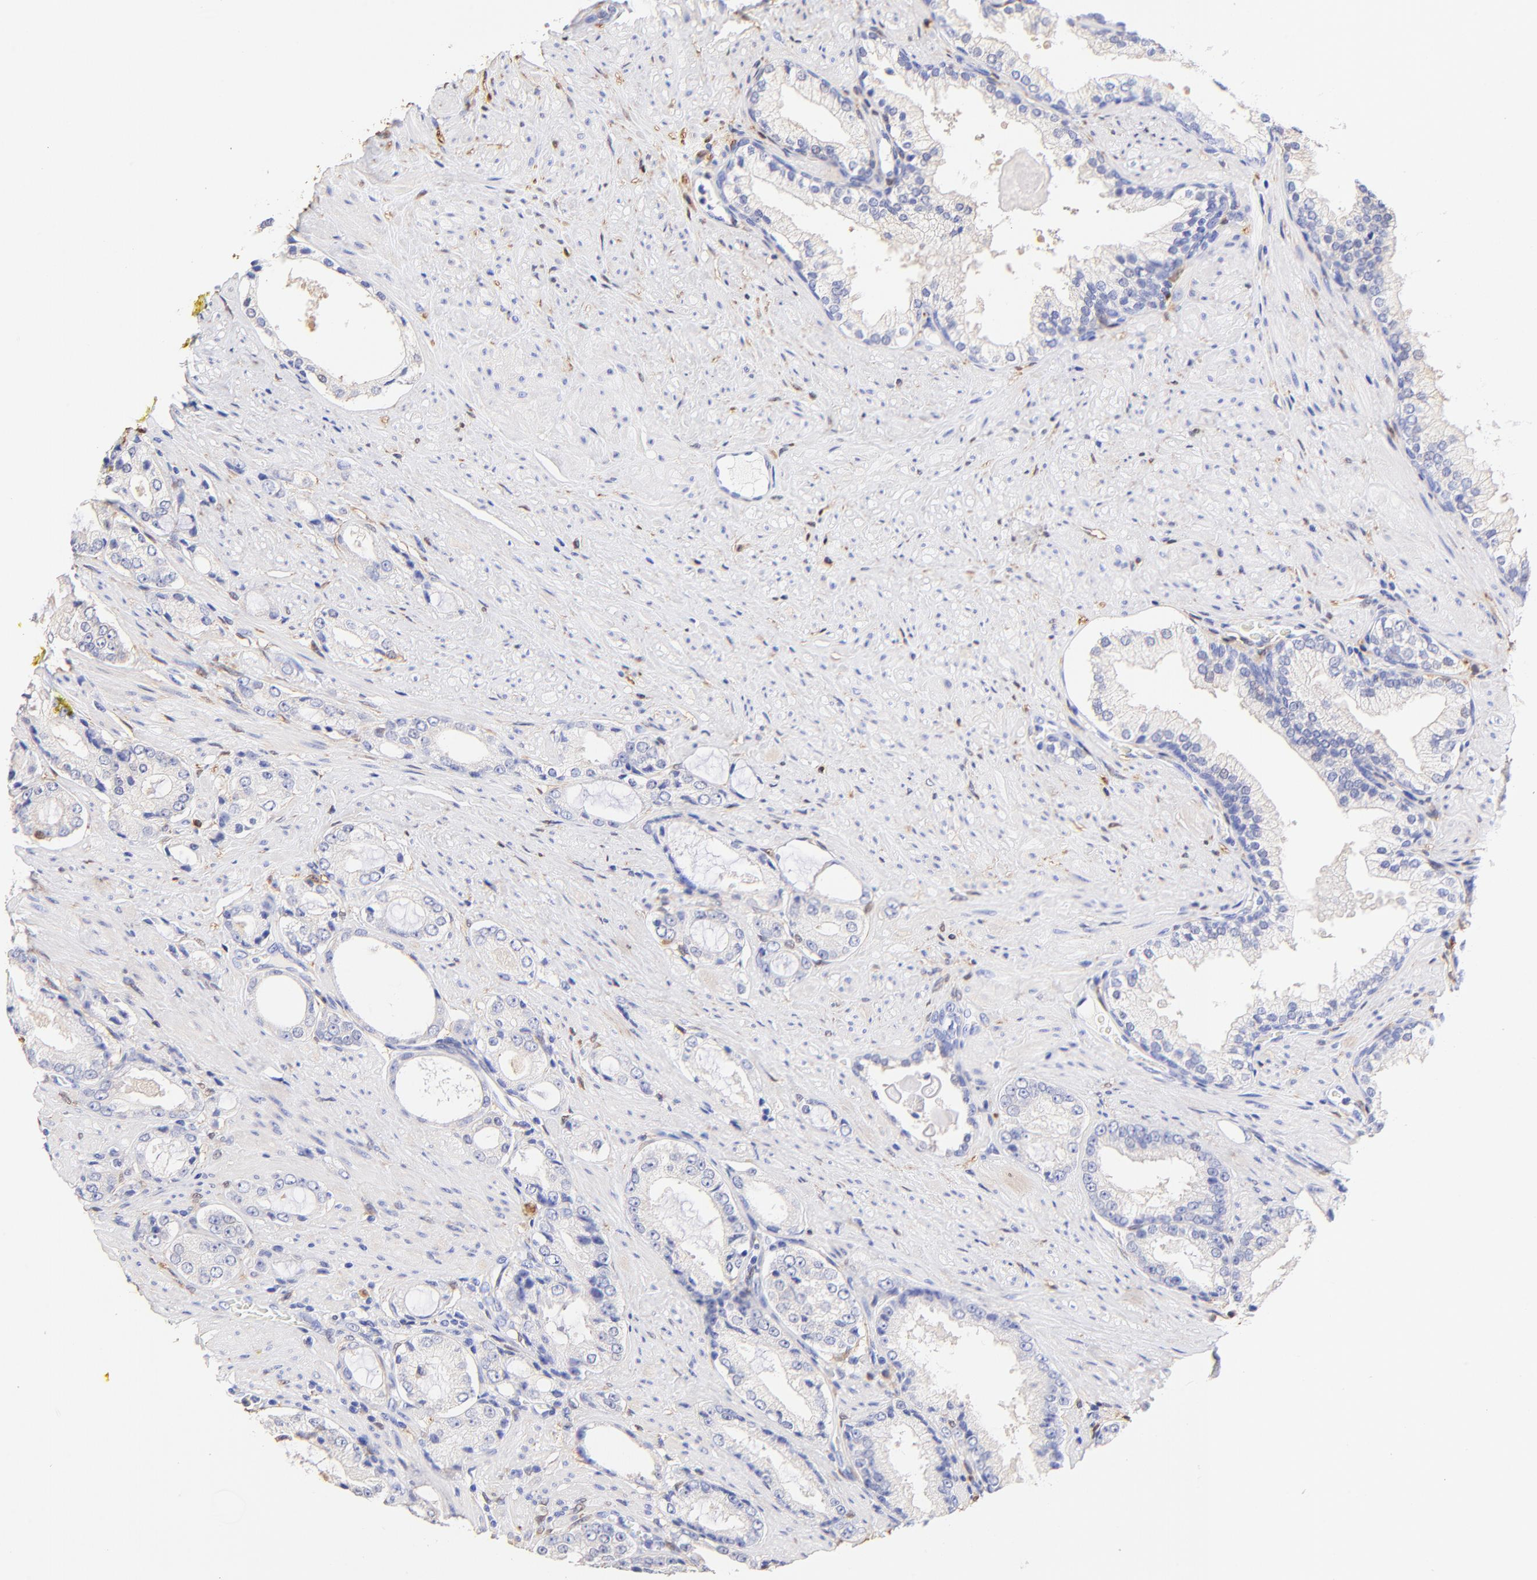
{"staining": {"intensity": "negative", "quantity": "none", "location": "none"}, "tissue": "prostate cancer", "cell_type": "Tumor cells", "image_type": "cancer", "snomed": [{"axis": "morphology", "description": "Adenocarcinoma, Medium grade"}, {"axis": "topography", "description": "Prostate"}], "caption": "Image shows no protein staining in tumor cells of medium-grade adenocarcinoma (prostate) tissue.", "gene": "ALDH1A1", "patient": {"sex": "male", "age": 60}}